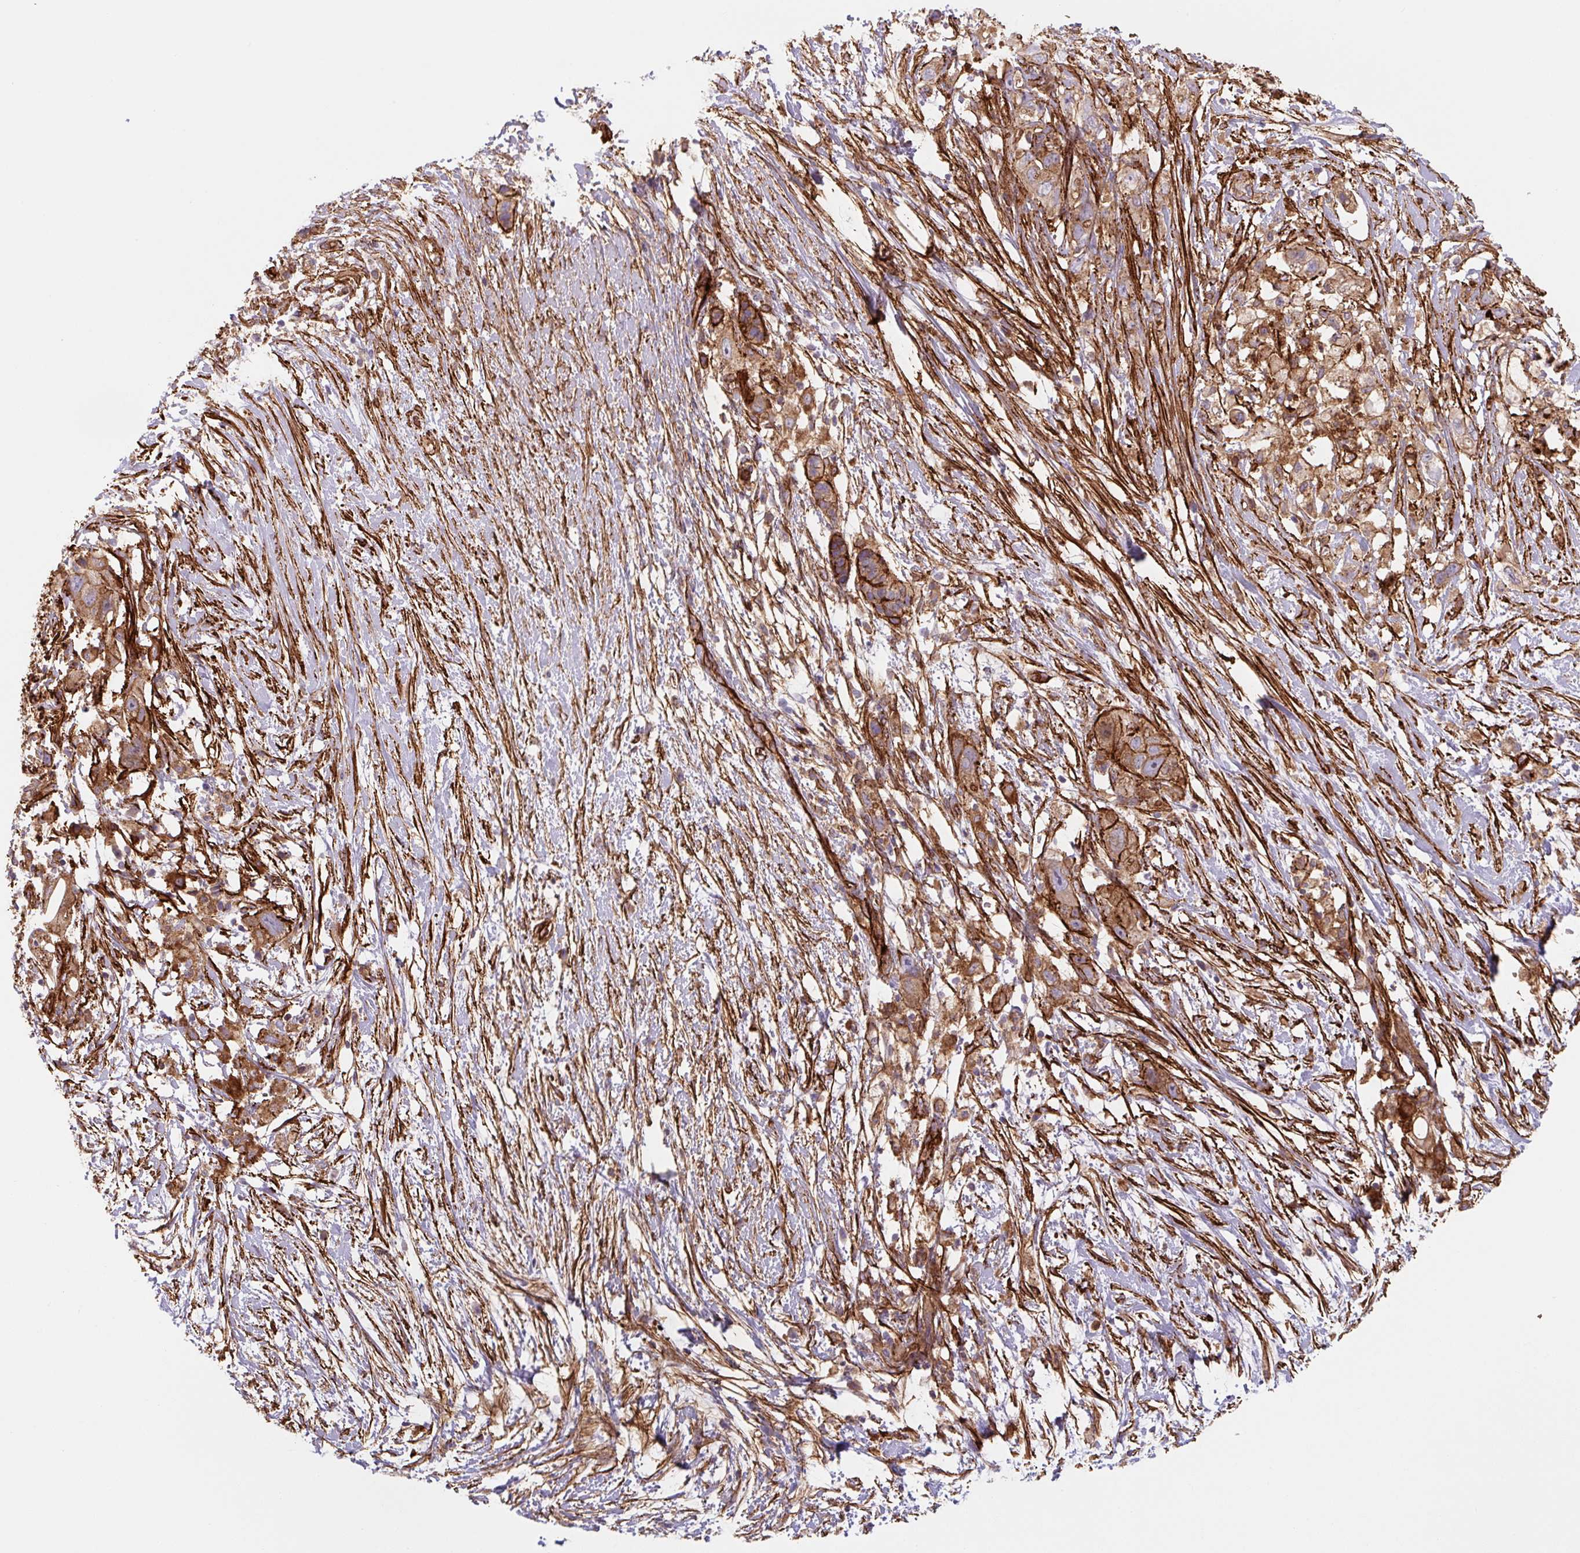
{"staining": {"intensity": "strong", "quantity": ">75%", "location": "cytoplasmic/membranous"}, "tissue": "pancreatic cancer", "cell_type": "Tumor cells", "image_type": "cancer", "snomed": [{"axis": "morphology", "description": "Adenocarcinoma, NOS"}, {"axis": "topography", "description": "Pancreas"}], "caption": "Adenocarcinoma (pancreatic) was stained to show a protein in brown. There is high levels of strong cytoplasmic/membranous positivity in about >75% of tumor cells.", "gene": "DHFR2", "patient": {"sex": "female", "age": 72}}